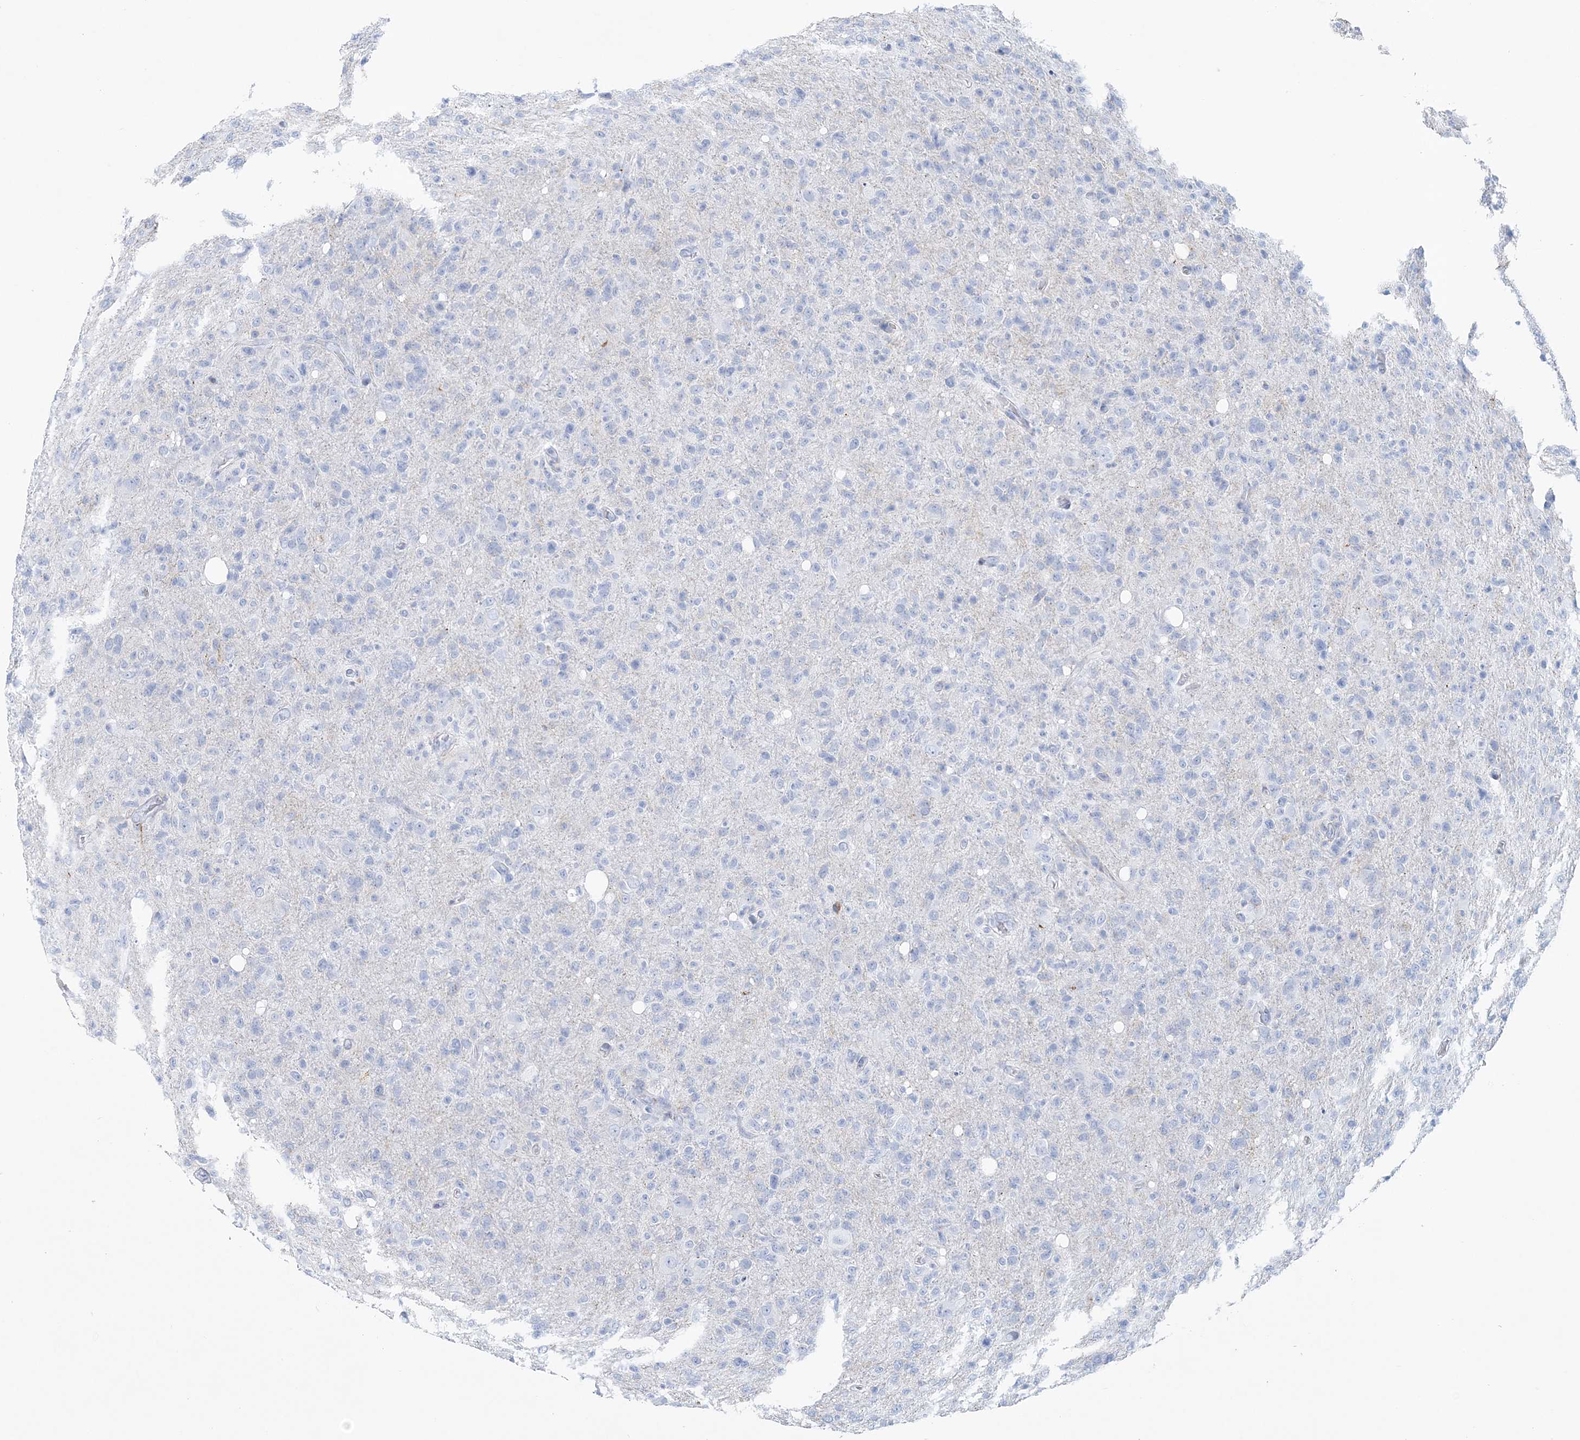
{"staining": {"intensity": "negative", "quantity": "none", "location": "none"}, "tissue": "glioma", "cell_type": "Tumor cells", "image_type": "cancer", "snomed": [{"axis": "morphology", "description": "Glioma, malignant, High grade"}, {"axis": "topography", "description": "Brain"}], "caption": "High magnification brightfield microscopy of glioma stained with DAB (3,3'-diaminobenzidine) (brown) and counterstained with hematoxylin (blue): tumor cells show no significant positivity.", "gene": "NKX6-1", "patient": {"sex": "female", "age": 57}}